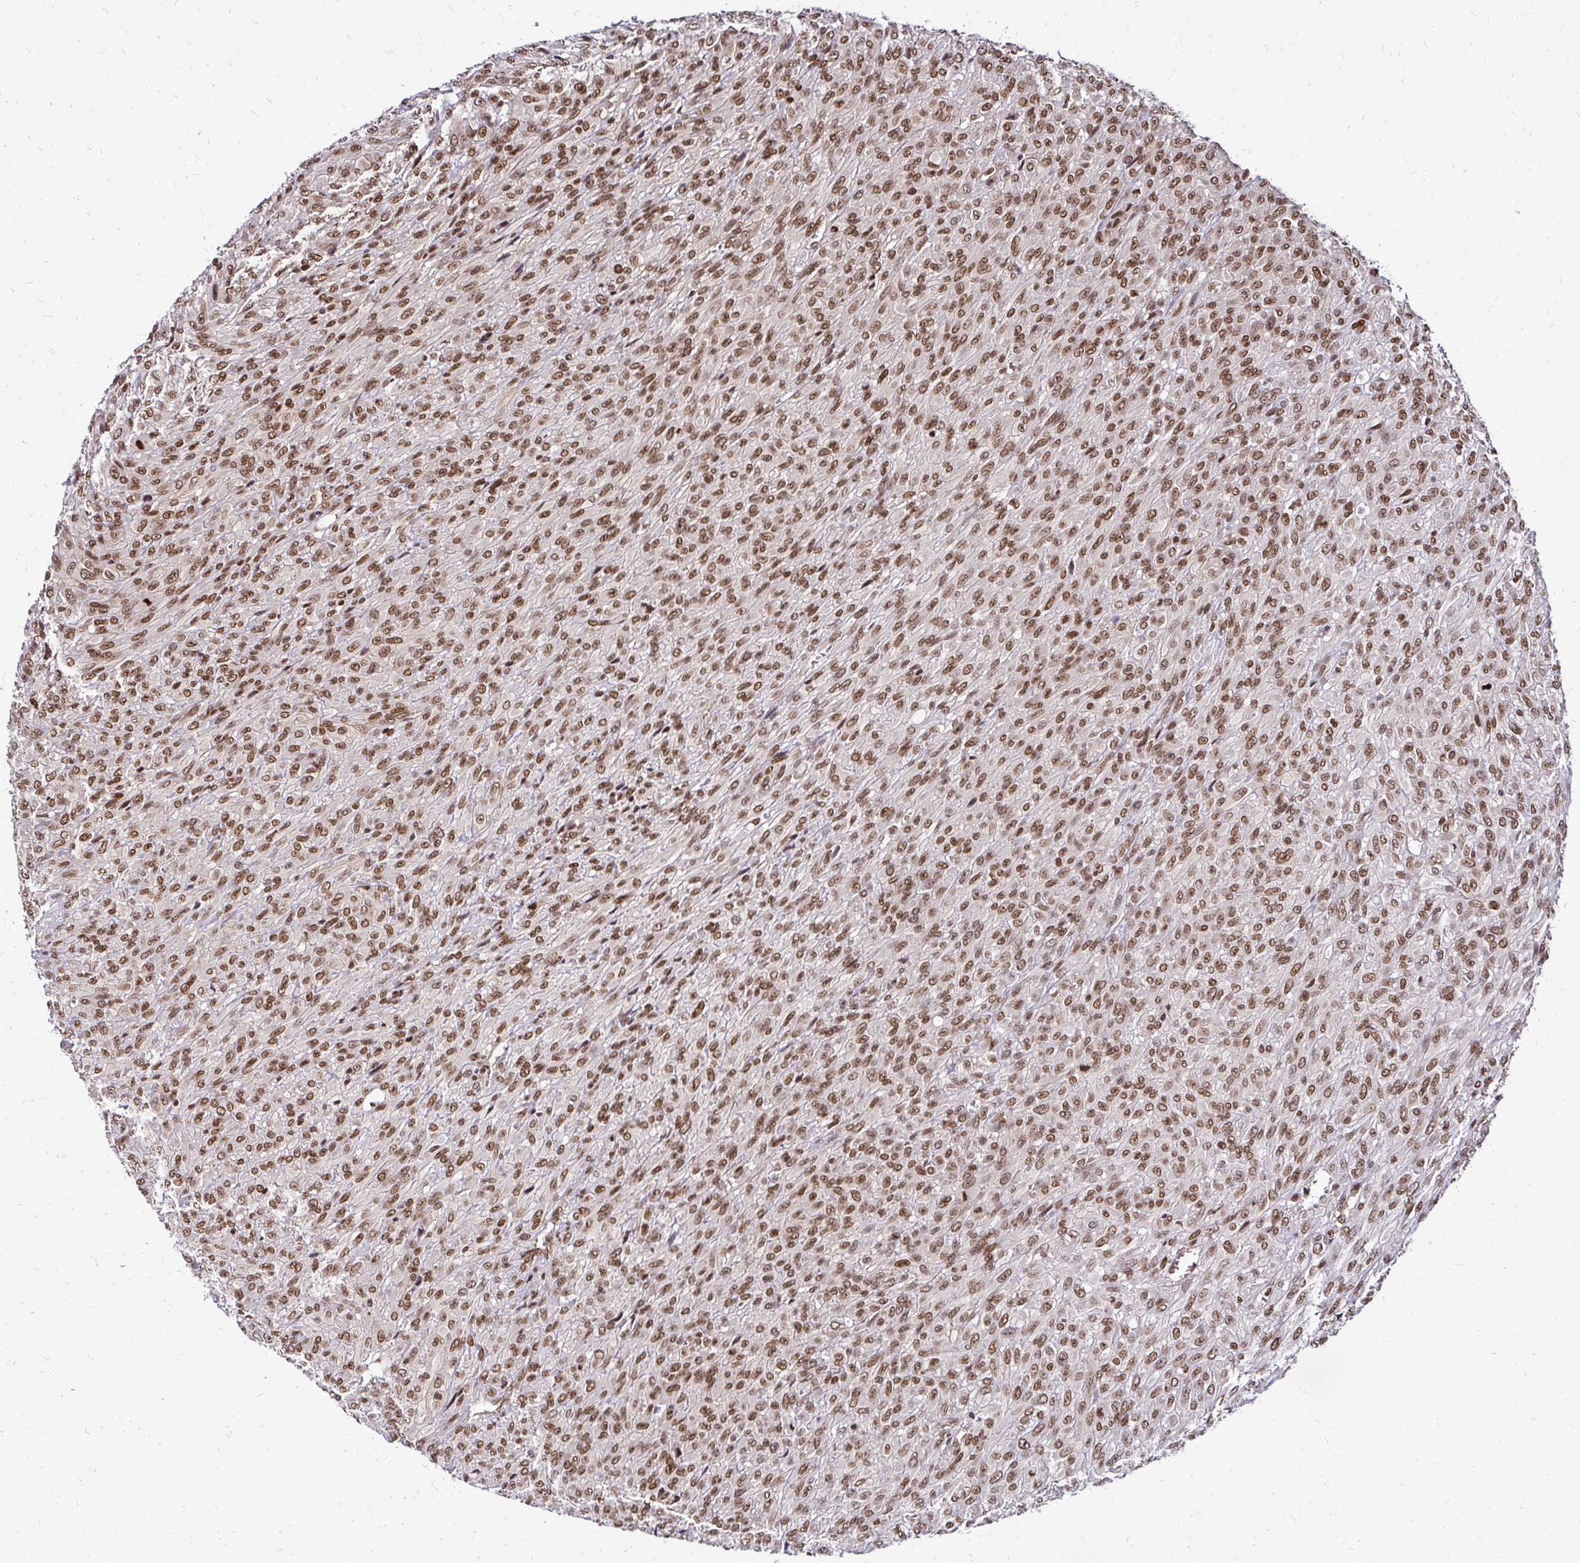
{"staining": {"intensity": "moderate", "quantity": ">75%", "location": "nuclear"}, "tissue": "renal cancer", "cell_type": "Tumor cells", "image_type": "cancer", "snomed": [{"axis": "morphology", "description": "Adenocarcinoma, NOS"}, {"axis": "topography", "description": "Kidney"}], "caption": "This is an image of IHC staining of renal adenocarcinoma, which shows moderate positivity in the nuclear of tumor cells.", "gene": "GLYR1", "patient": {"sex": "male", "age": 58}}